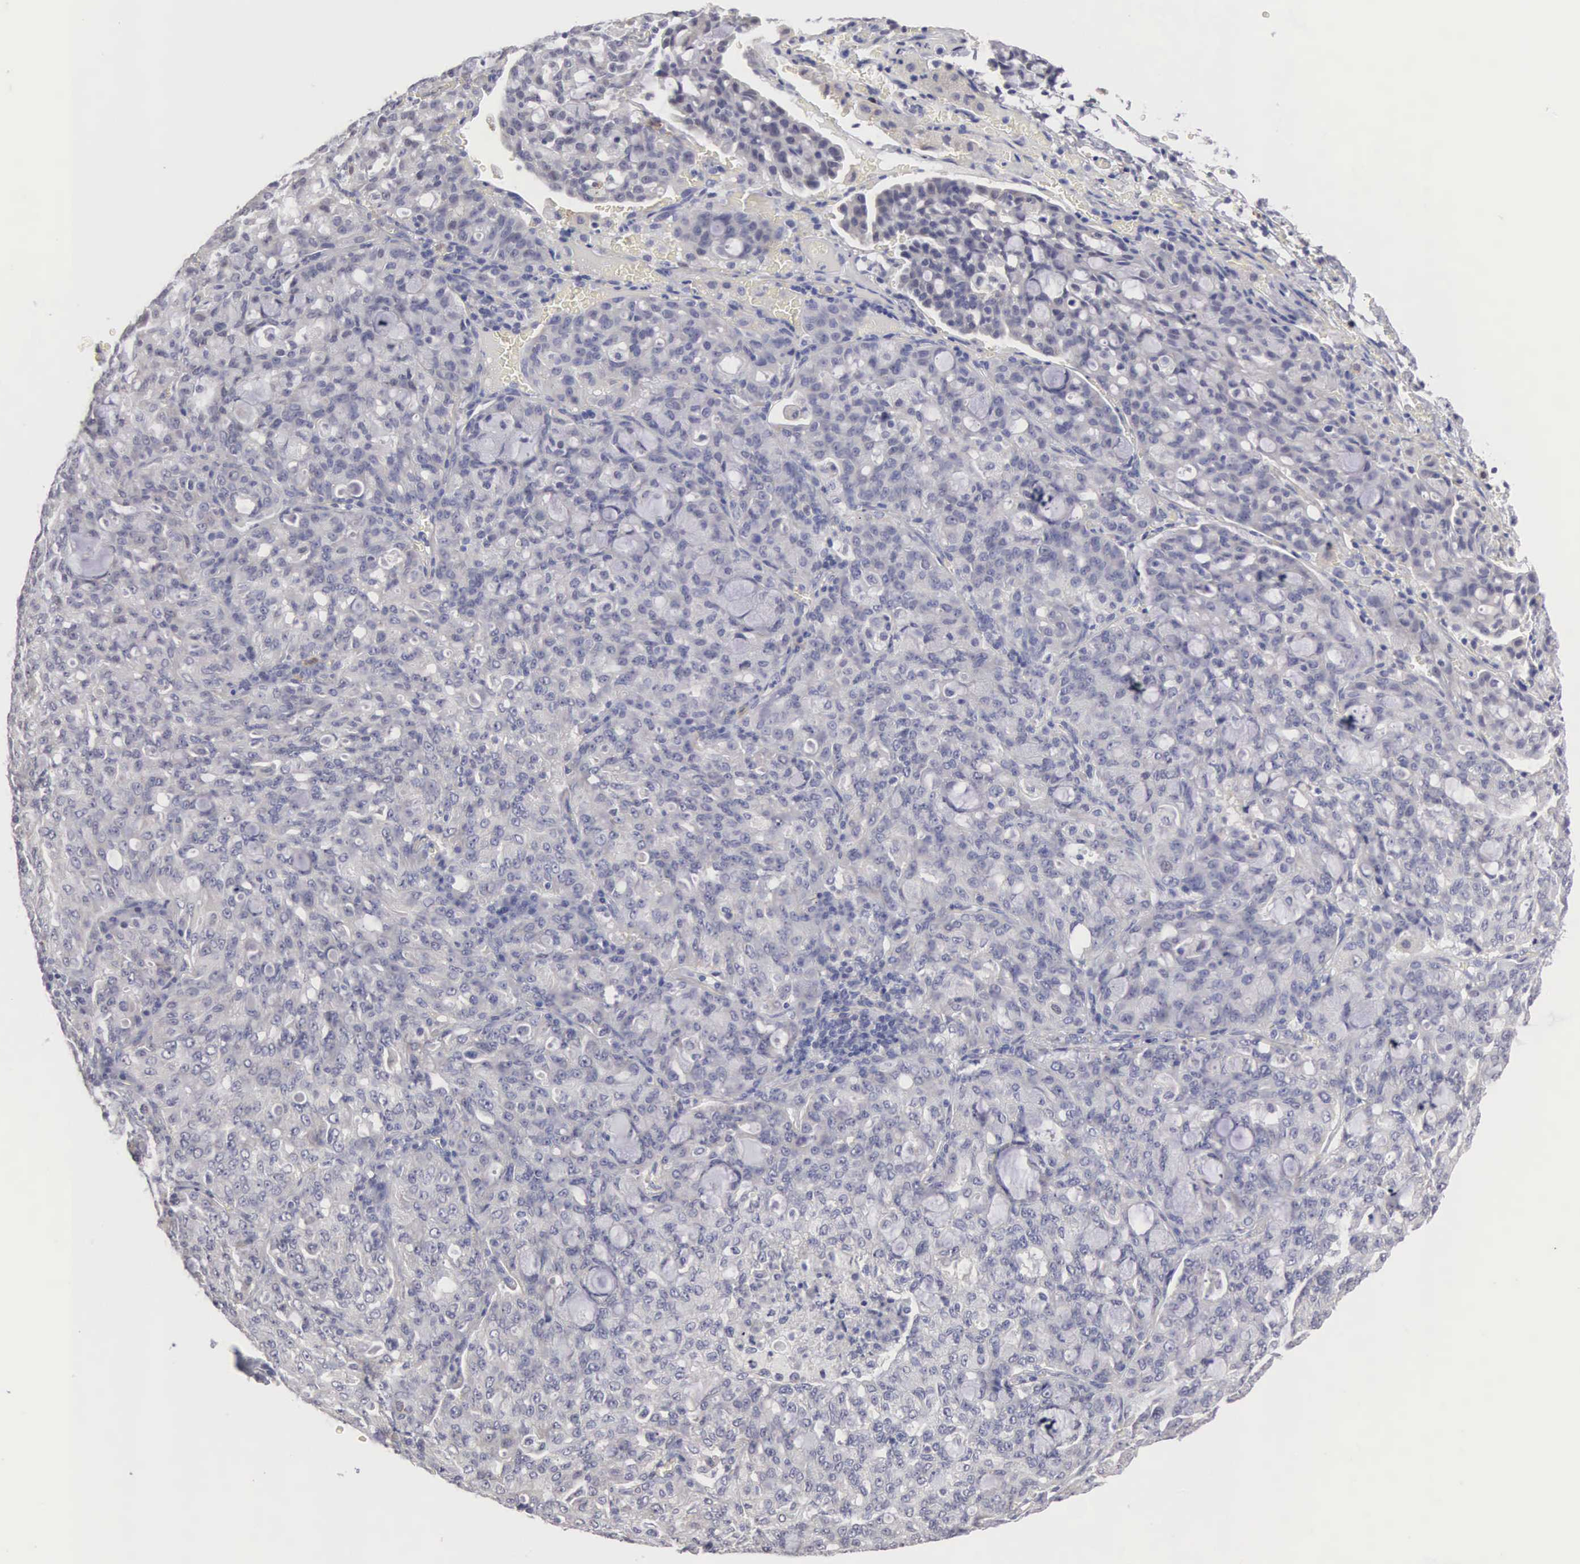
{"staining": {"intensity": "negative", "quantity": "none", "location": "none"}, "tissue": "lung cancer", "cell_type": "Tumor cells", "image_type": "cancer", "snomed": [{"axis": "morphology", "description": "Adenocarcinoma, NOS"}, {"axis": "topography", "description": "Lung"}], "caption": "Lung cancer (adenocarcinoma) stained for a protein using IHC reveals no expression tumor cells.", "gene": "ELFN2", "patient": {"sex": "female", "age": 44}}